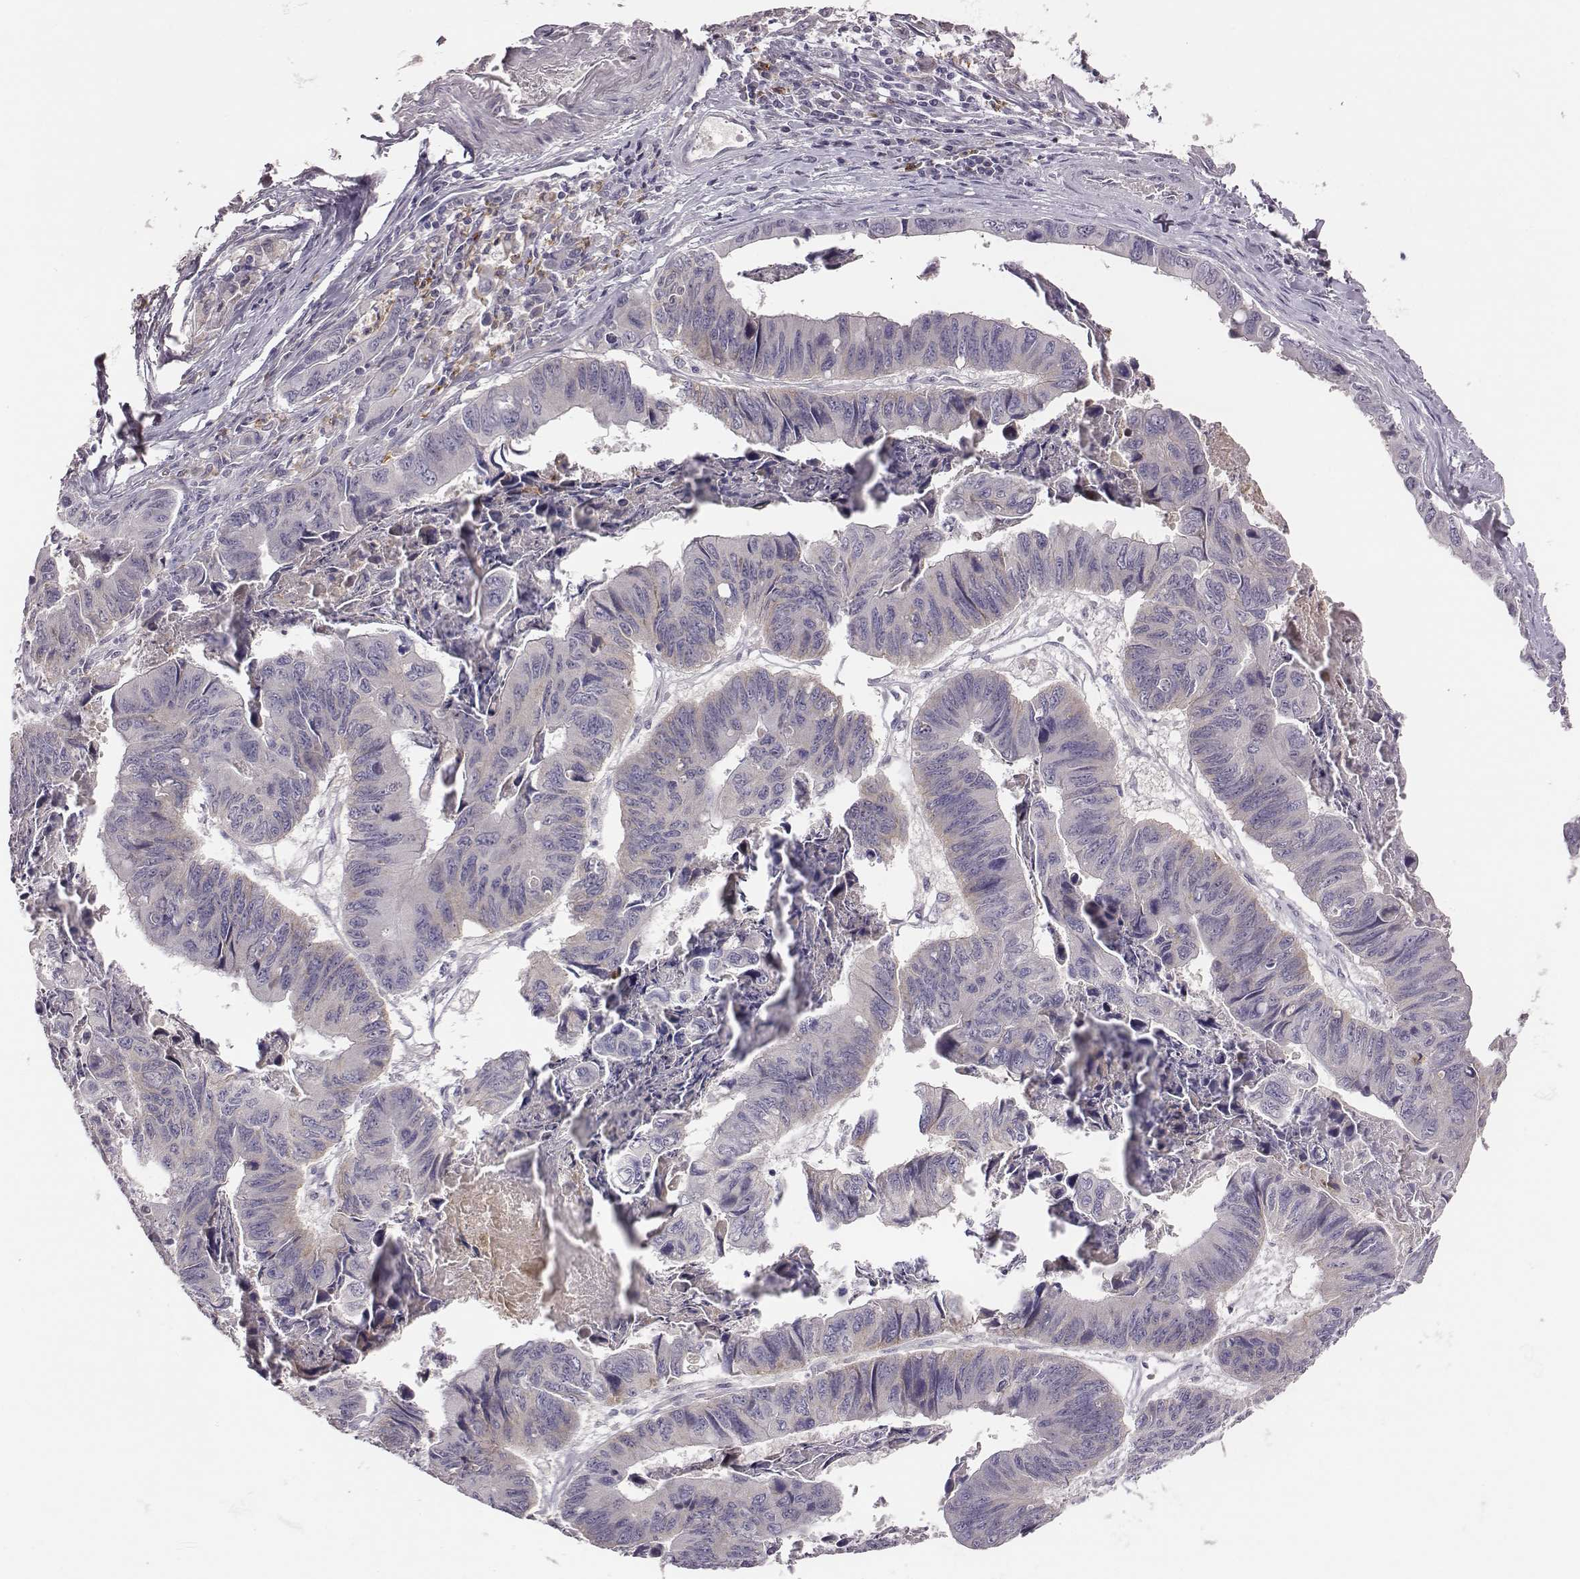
{"staining": {"intensity": "negative", "quantity": "none", "location": "none"}, "tissue": "stomach cancer", "cell_type": "Tumor cells", "image_type": "cancer", "snomed": [{"axis": "morphology", "description": "Adenocarcinoma, NOS"}, {"axis": "topography", "description": "Stomach, lower"}], "caption": "Tumor cells are negative for protein expression in human stomach cancer (adenocarcinoma).", "gene": "KMO", "patient": {"sex": "male", "age": 77}}